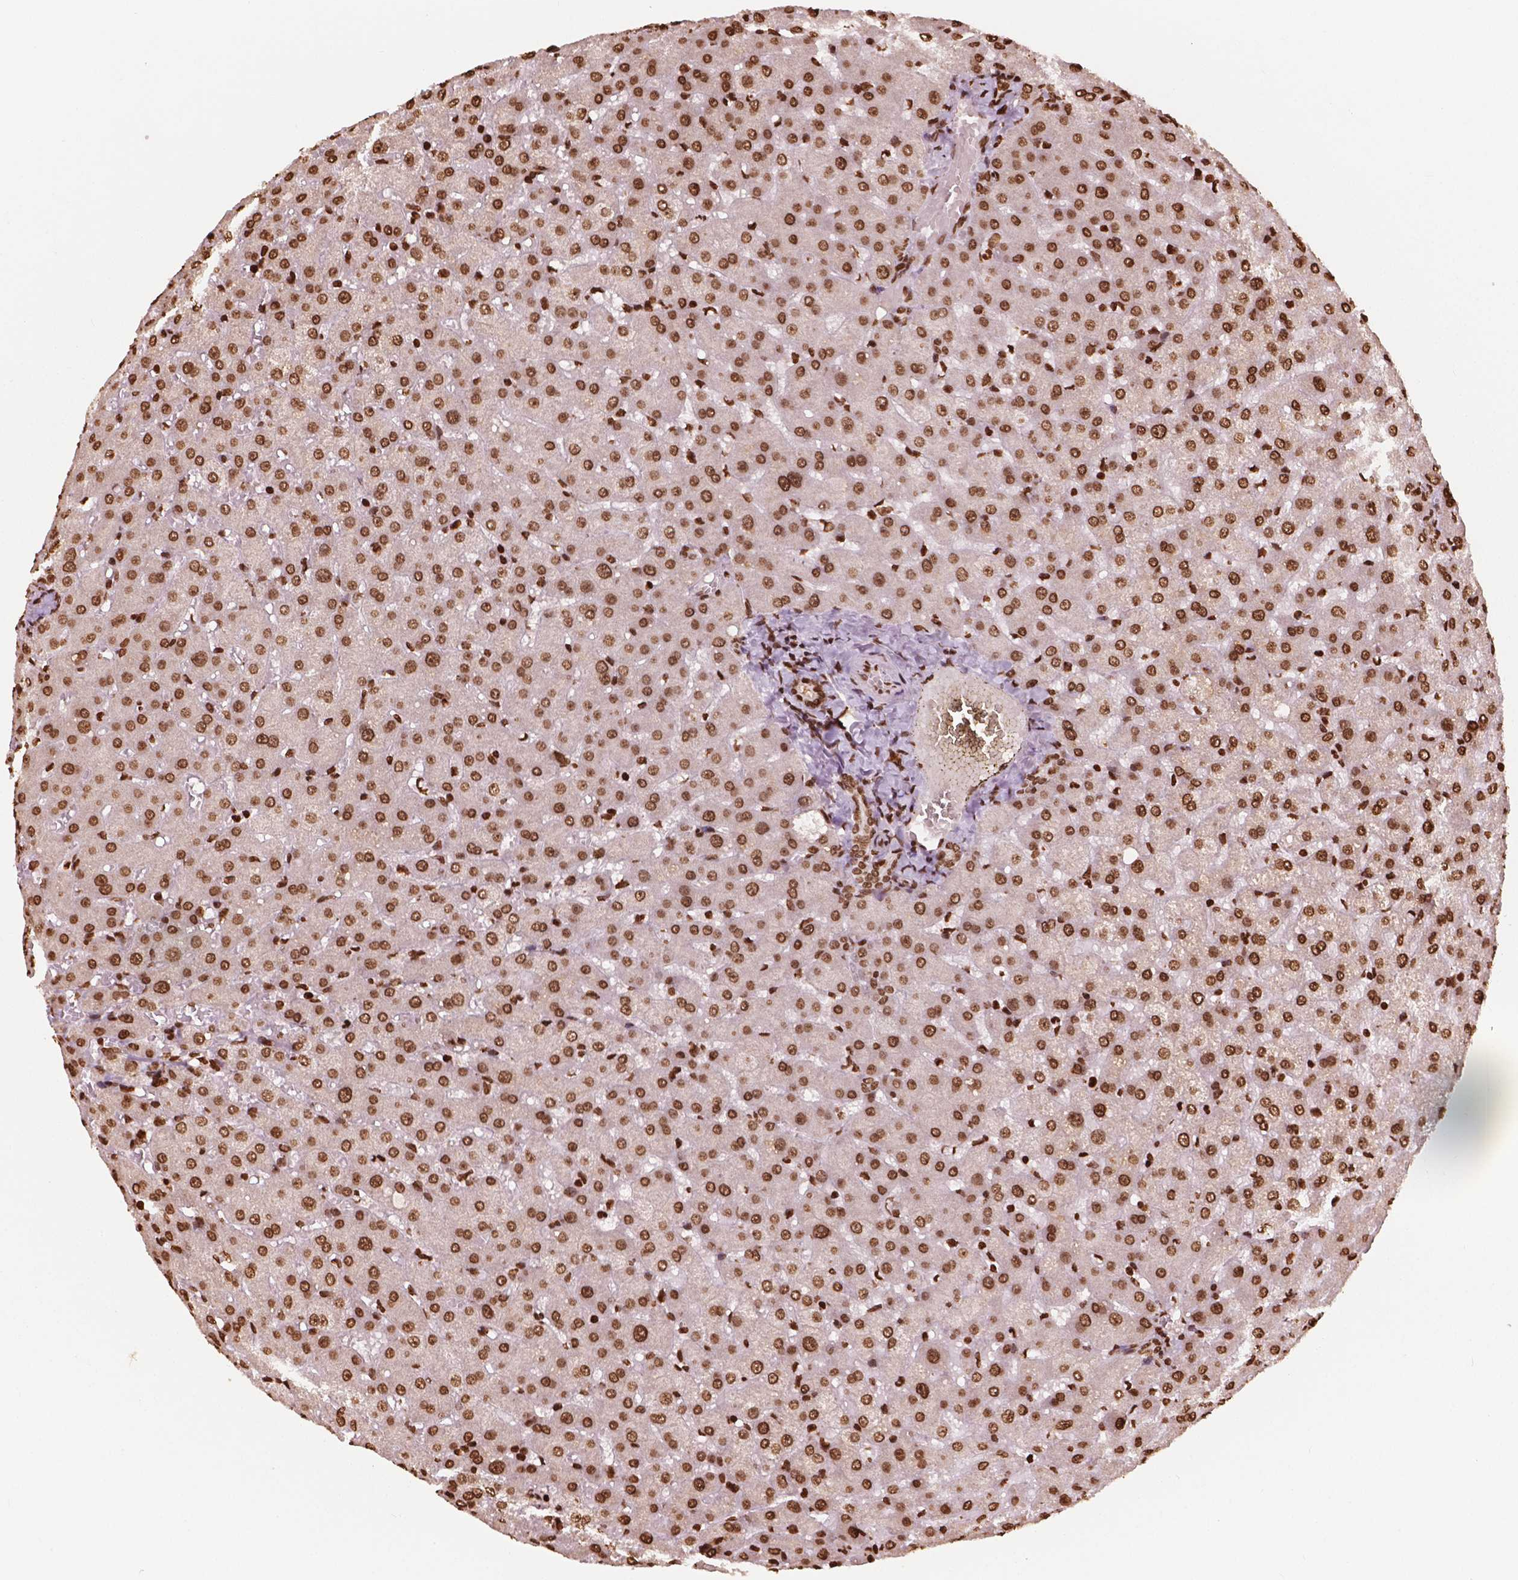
{"staining": {"intensity": "strong", "quantity": ">75%", "location": "nuclear"}, "tissue": "liver", "cell_type": "Cholangiocytes", "image_type": "normal", "snomed": [{"axis": "morphology", "description": "Normal tissue, NOS"}, {"axis": "topography", "description": "Liver"}], "caption": "IHC (DAB (3,3'-diaminobenzidine)) staining of unremarkable human liver demonstrates strong nuclear protein staining in about >75% of cholangiocytes.", "gene": "H3C7", "patient": {"sex": "female", "age": 50}}